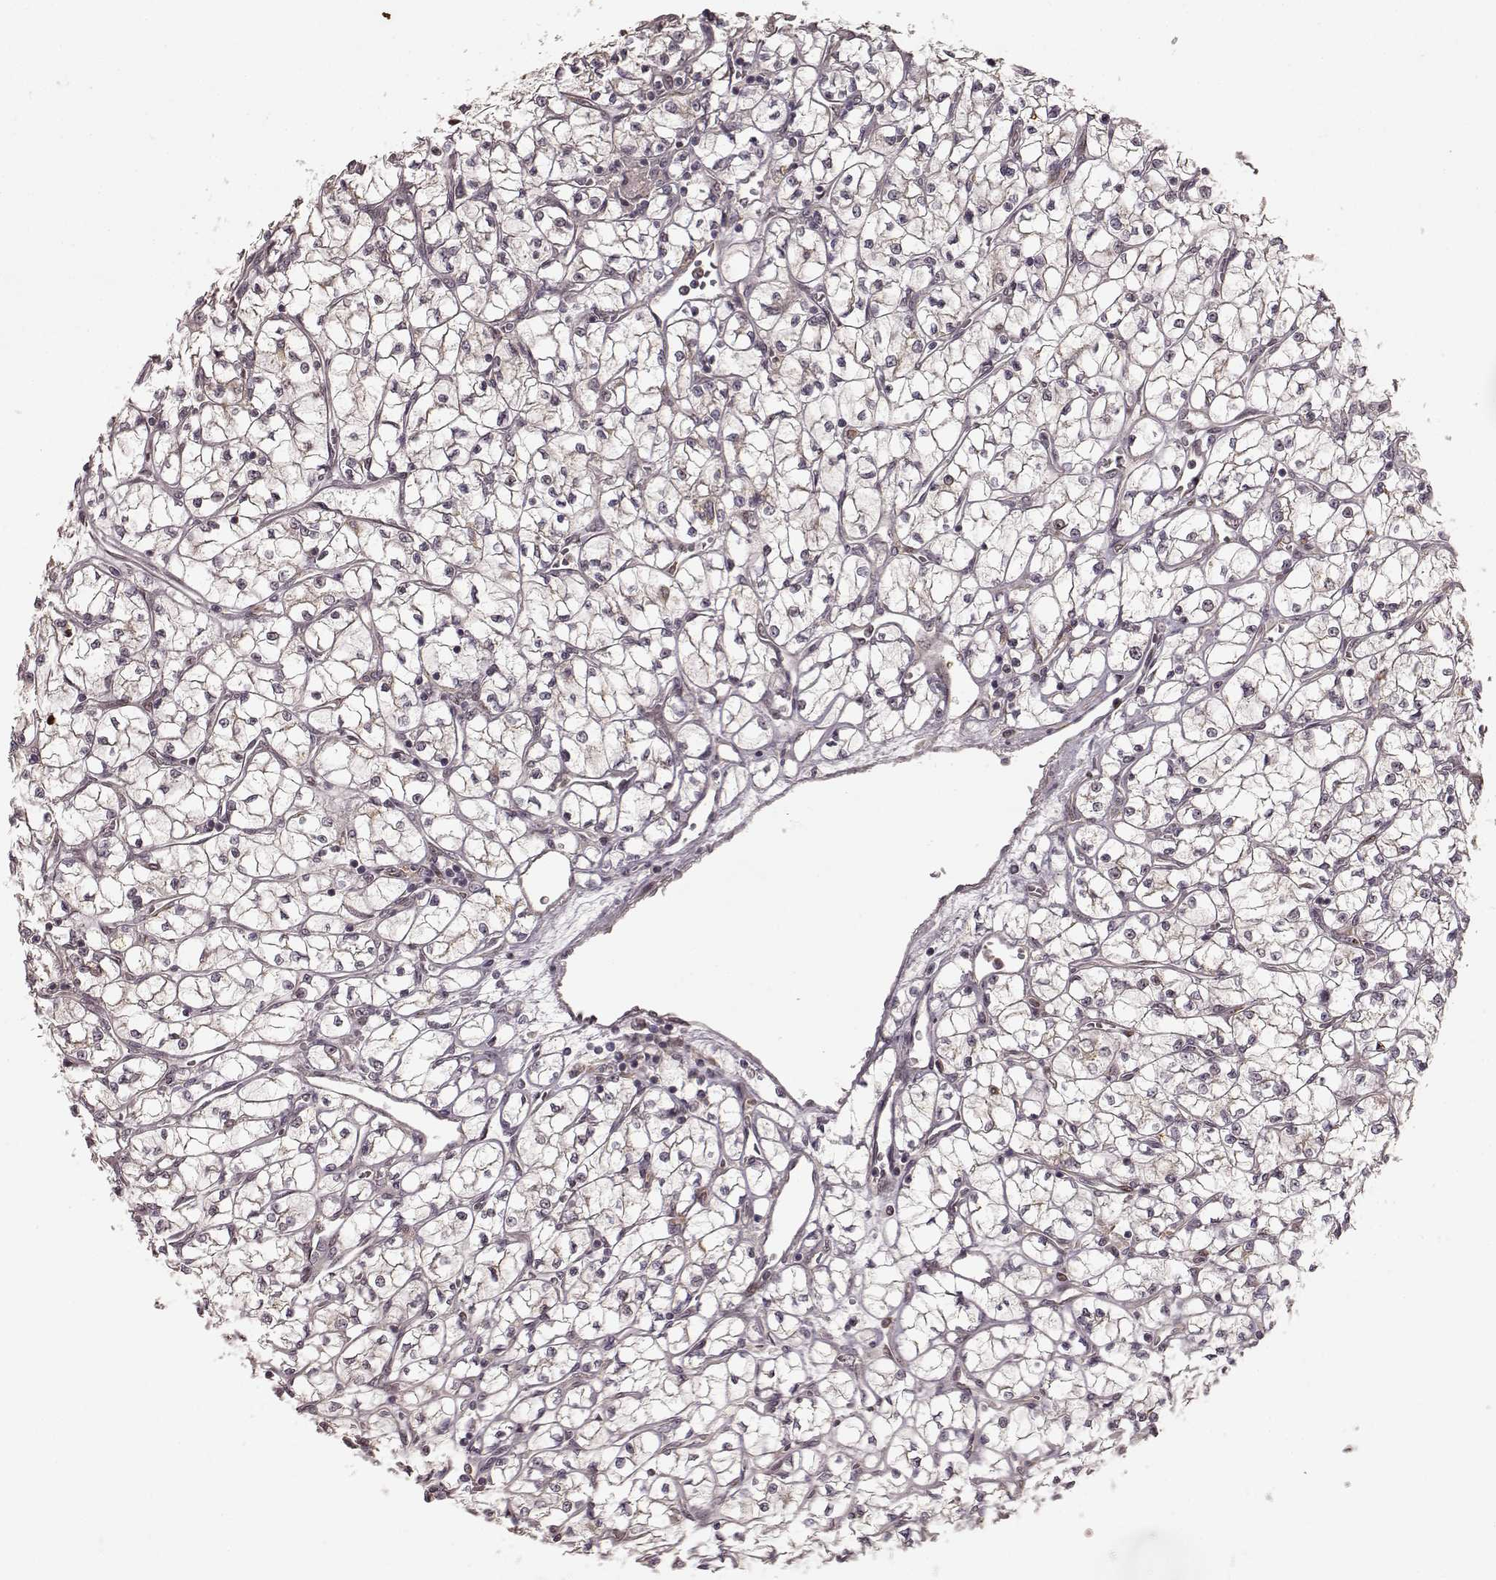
{"staining": {"intensity": "weak", "quantity": "<25%", "location": "cytoplasmic/membranous"}, "tissue": "renal cancer", "cell_type": "Tumor cells", "image_type": "cancer", "snomed": [{"axis": "morphology", "description": "Adenocarcinoma, NOS"}, {"axis": "topography", "description": "Kidney"}], "caption": "An immunohistochemistry micrograph of renal cancer is shown. There is no staining in tumor cells of renal cancer.", "gene": "SLC12A9", "patient": {"sex": "female", "age": 64}}